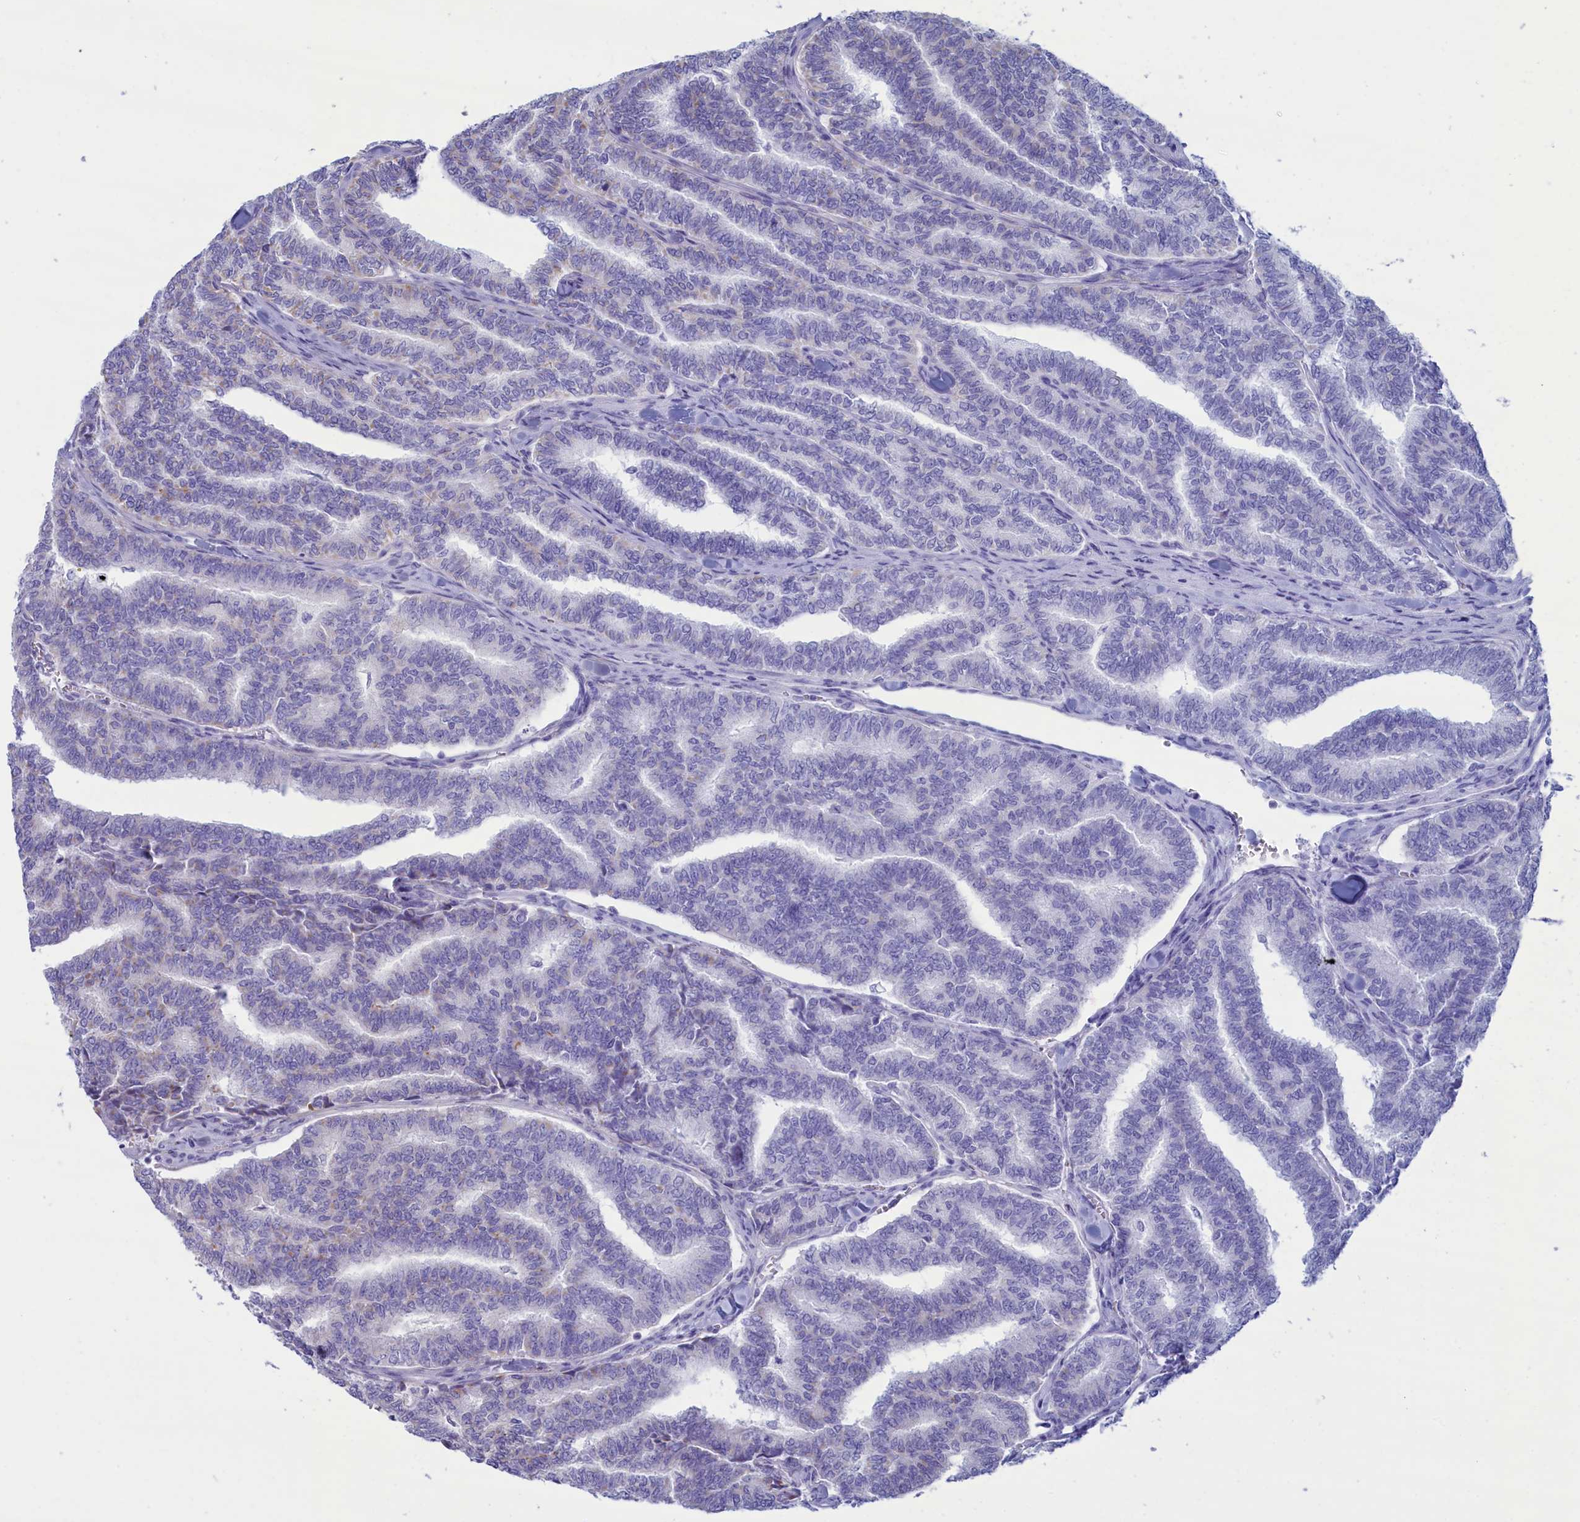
{"staining": {"intensity": "weak", "quantity": "<25%", "location": "cytoplasmic/membranous"}, "tissue": "thyroid cancer", "cell_type": "Tumor cells", "image_type": "cancer", "snomed": [{"axis": "morphology", "description": "Papillary adenocarcinoma, NOS"}, {"axis": "topography", "description": "Thyroid gland"}], "caption": "The photomicrograph displays no significant positivity in tumor cells of thyroid papillary adenocarcinoma. Nuclei are stained in blue.", "gene": "MPV17L2", "patient": {"sex": "female", "age": 35}}